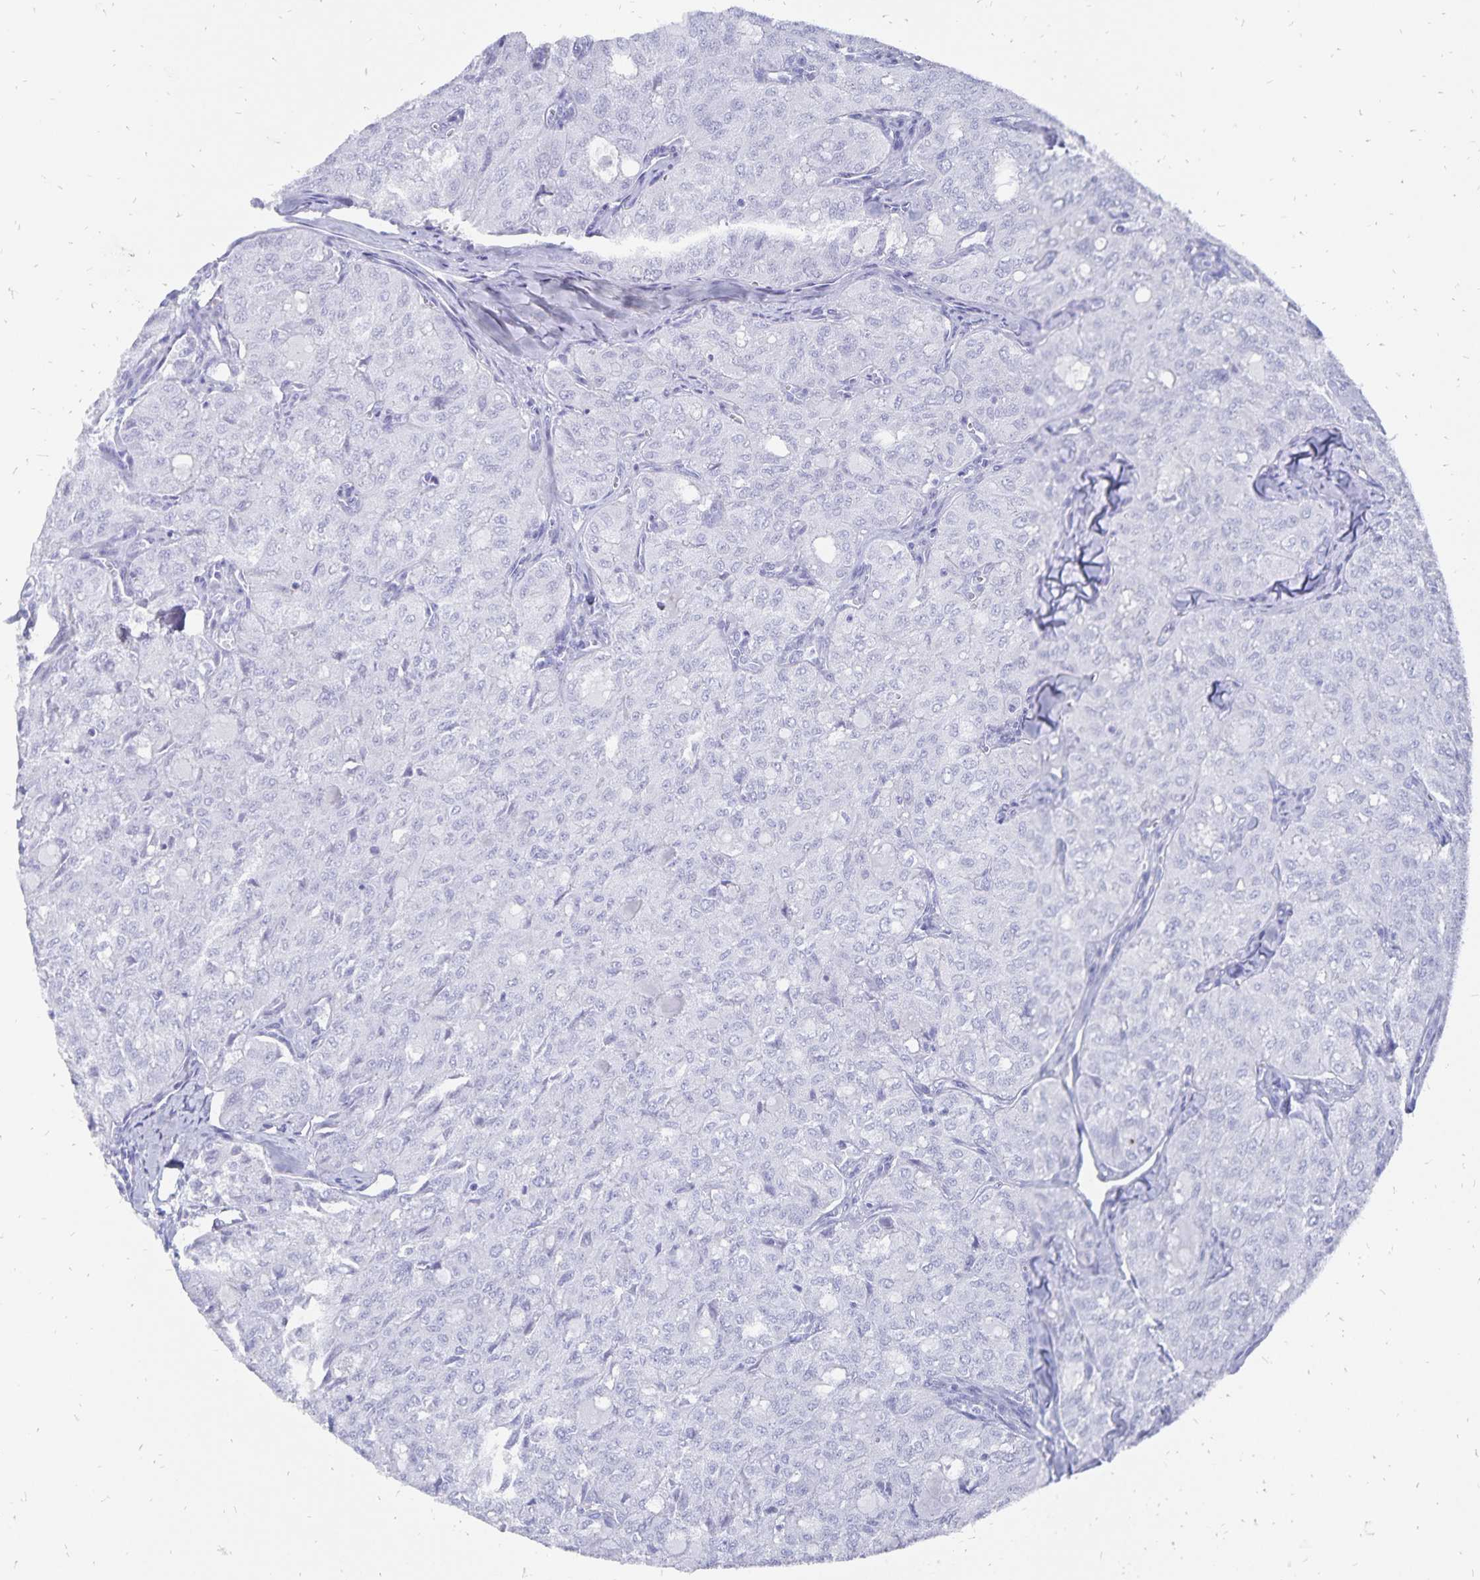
{"staining": {"intensity": "negative", "quantity": "none", "location": "none"}, "tissue": "thyroid cancer", "cell_type": "Tumor cells", "image_type": "cancer", "snomed": [{"axis": "morphology", "description": "Follicular adenoma carcinoma, NOS"}, {"axis": "topography", "description": "Thyroid gland"}], "caption": "IHC image of thyroid cancer (follicular adenoma carcinoma) stained for a protein (brown), which displays no expression in tumor cells. (DAB IHC, high magnification).", "gene": "ADH1A", "patient": {"sex": "male", "age": 75}}